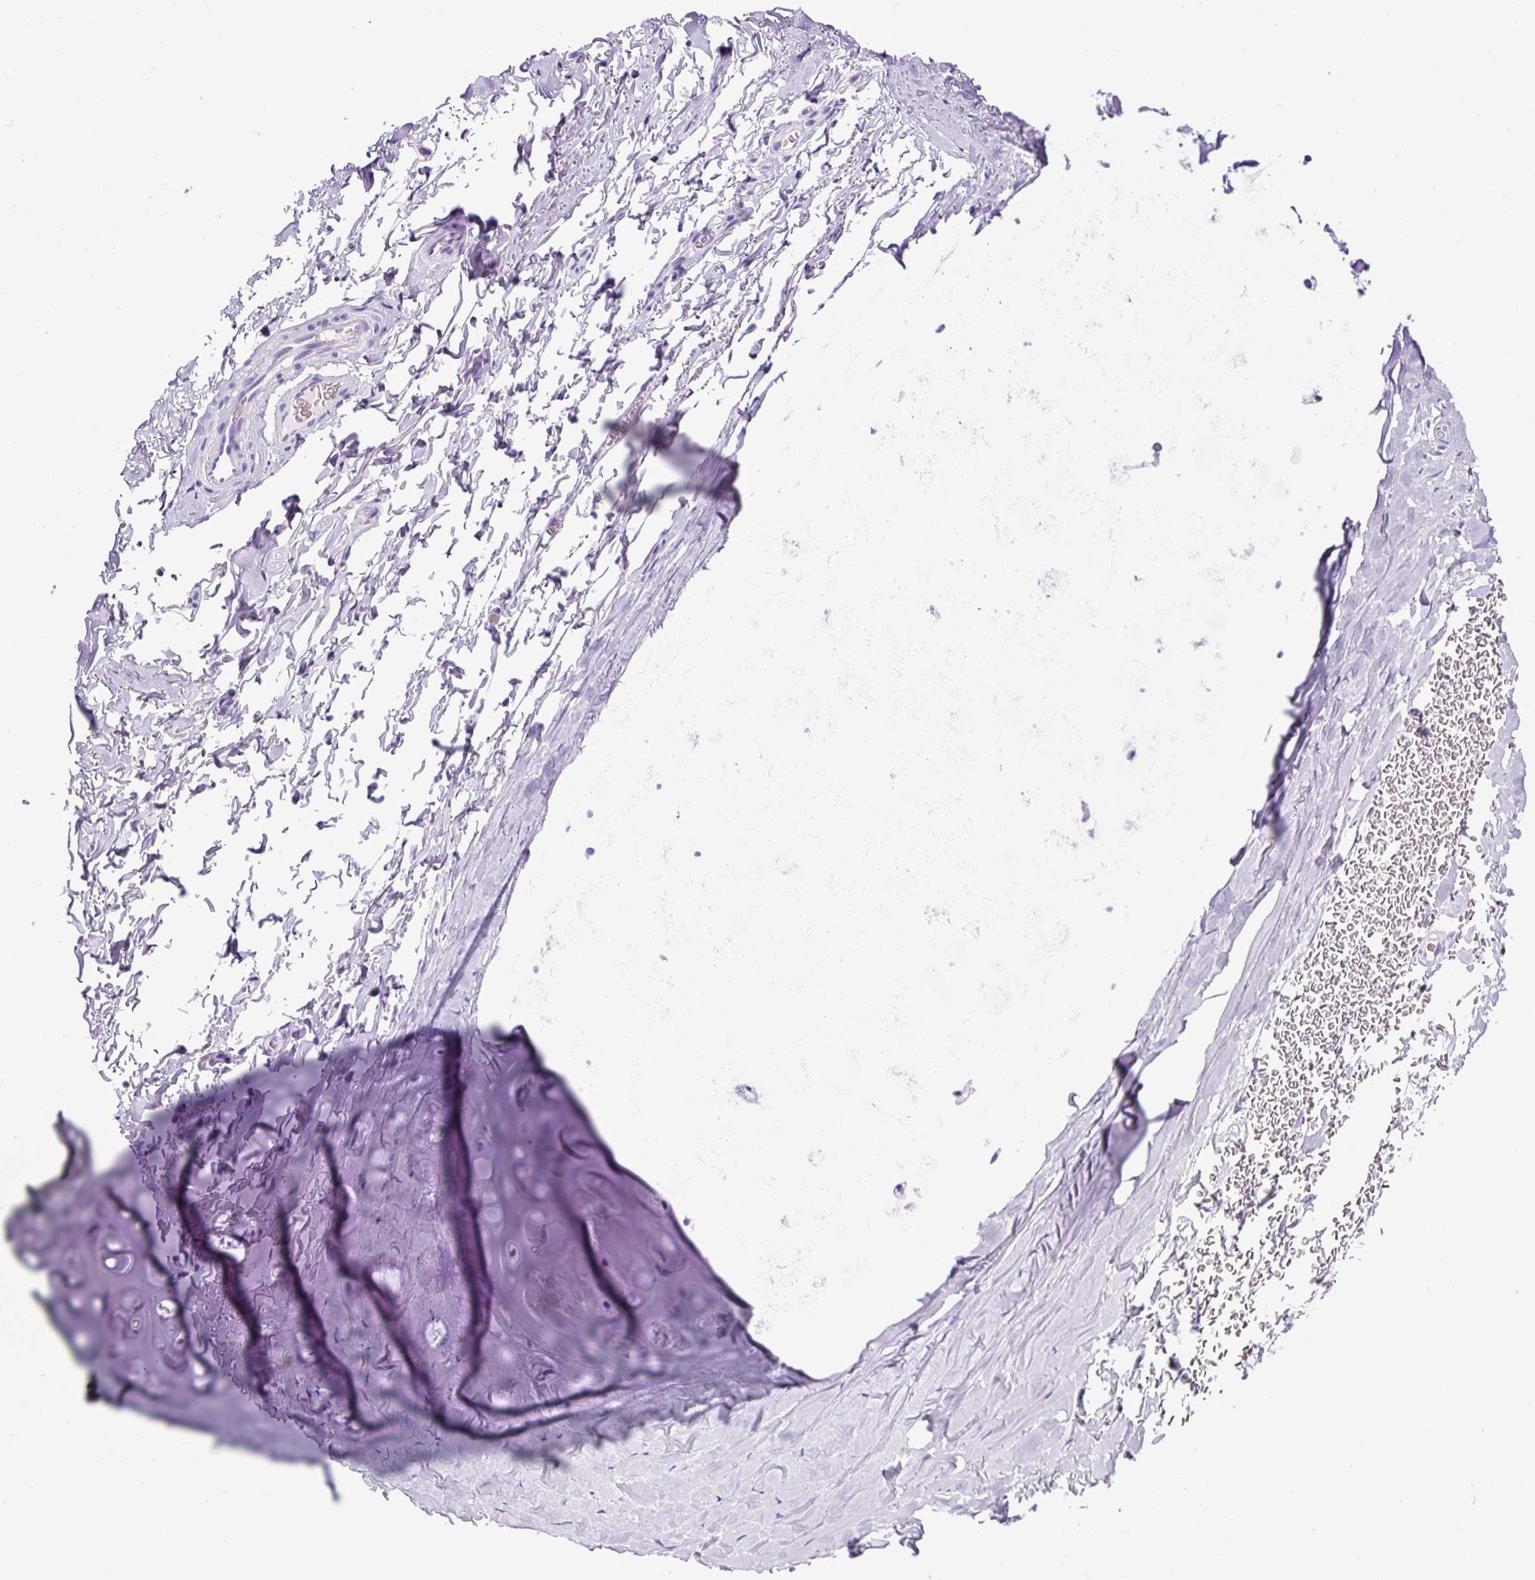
{"staining": {"intensity": "negative", "quantity": "none", "location": "none"}, "tissue": "adipose tissue", "cell_type": "Adipocytes", "image_type": "normal", "snomed": [{"axis": "morphology", "description": "Normal tissue, NOS"}, {"axis": "topography", "description": "Cartilage tissue"}, {"axis": "topography", "description": "Bronchus"}, {"axis": "topography", "description": "Peripheral nerve tissue"}], "caption": "Image shows no significant protein expression in adipocytes of normal adipose tissue.", "gene": "CEL", "patient": {"sex": "male", "age": 67}}